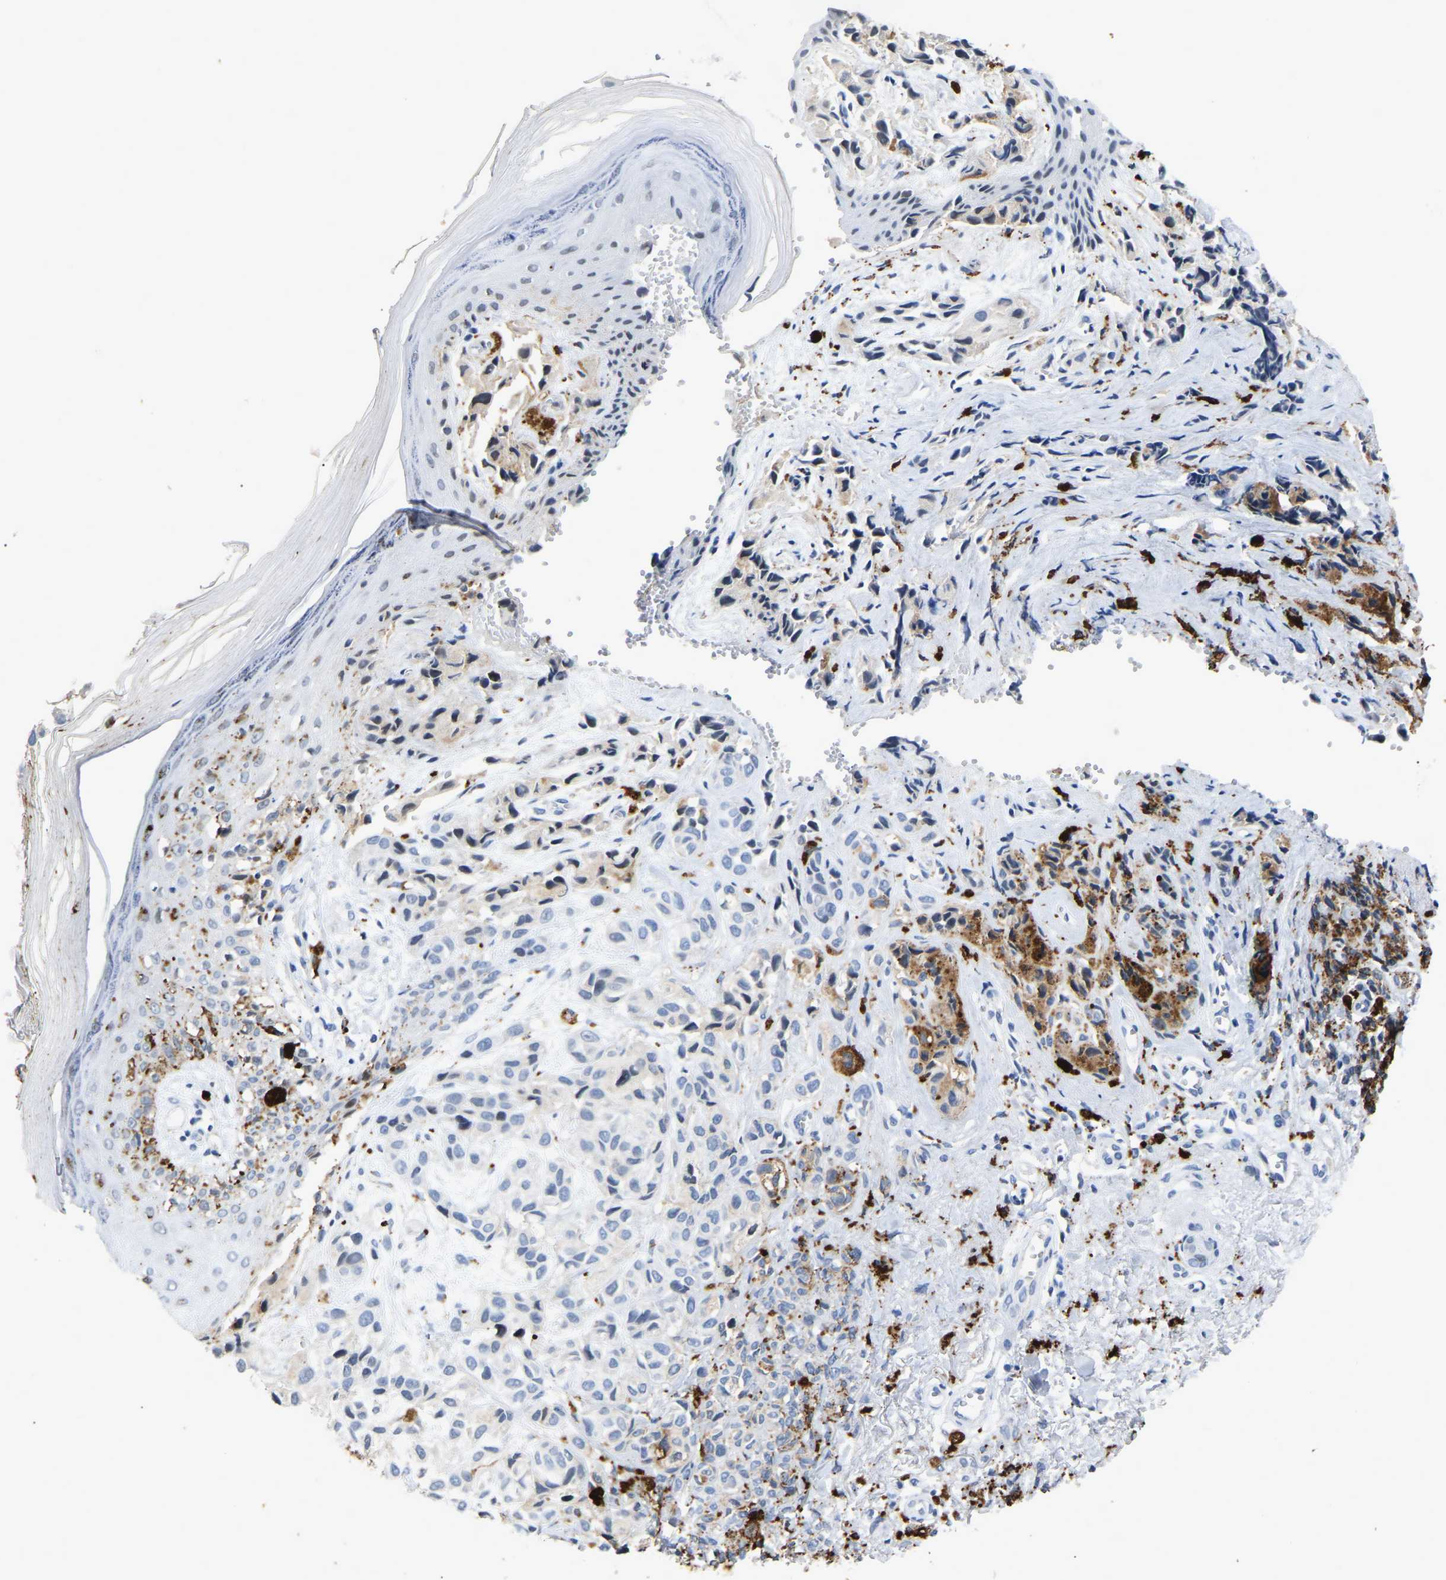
{"staining": {"intensity": "negative", "quantity": "none", "location": "none"}, "tissue": "melanoma", "cell_type": "Tumor cells", "image_type": "cancer", "snomed": [{"axis": "morphology", "description": "Malignant melanoma, NOS"}, {"axis": "topography", "description": "Skin"}], "caption": "The immunohistochemistry image has no significant expression in tumor cells of melanoma tissue.", "gene": "SMPD2", "patient": {"sex": "female", "age": 58}}